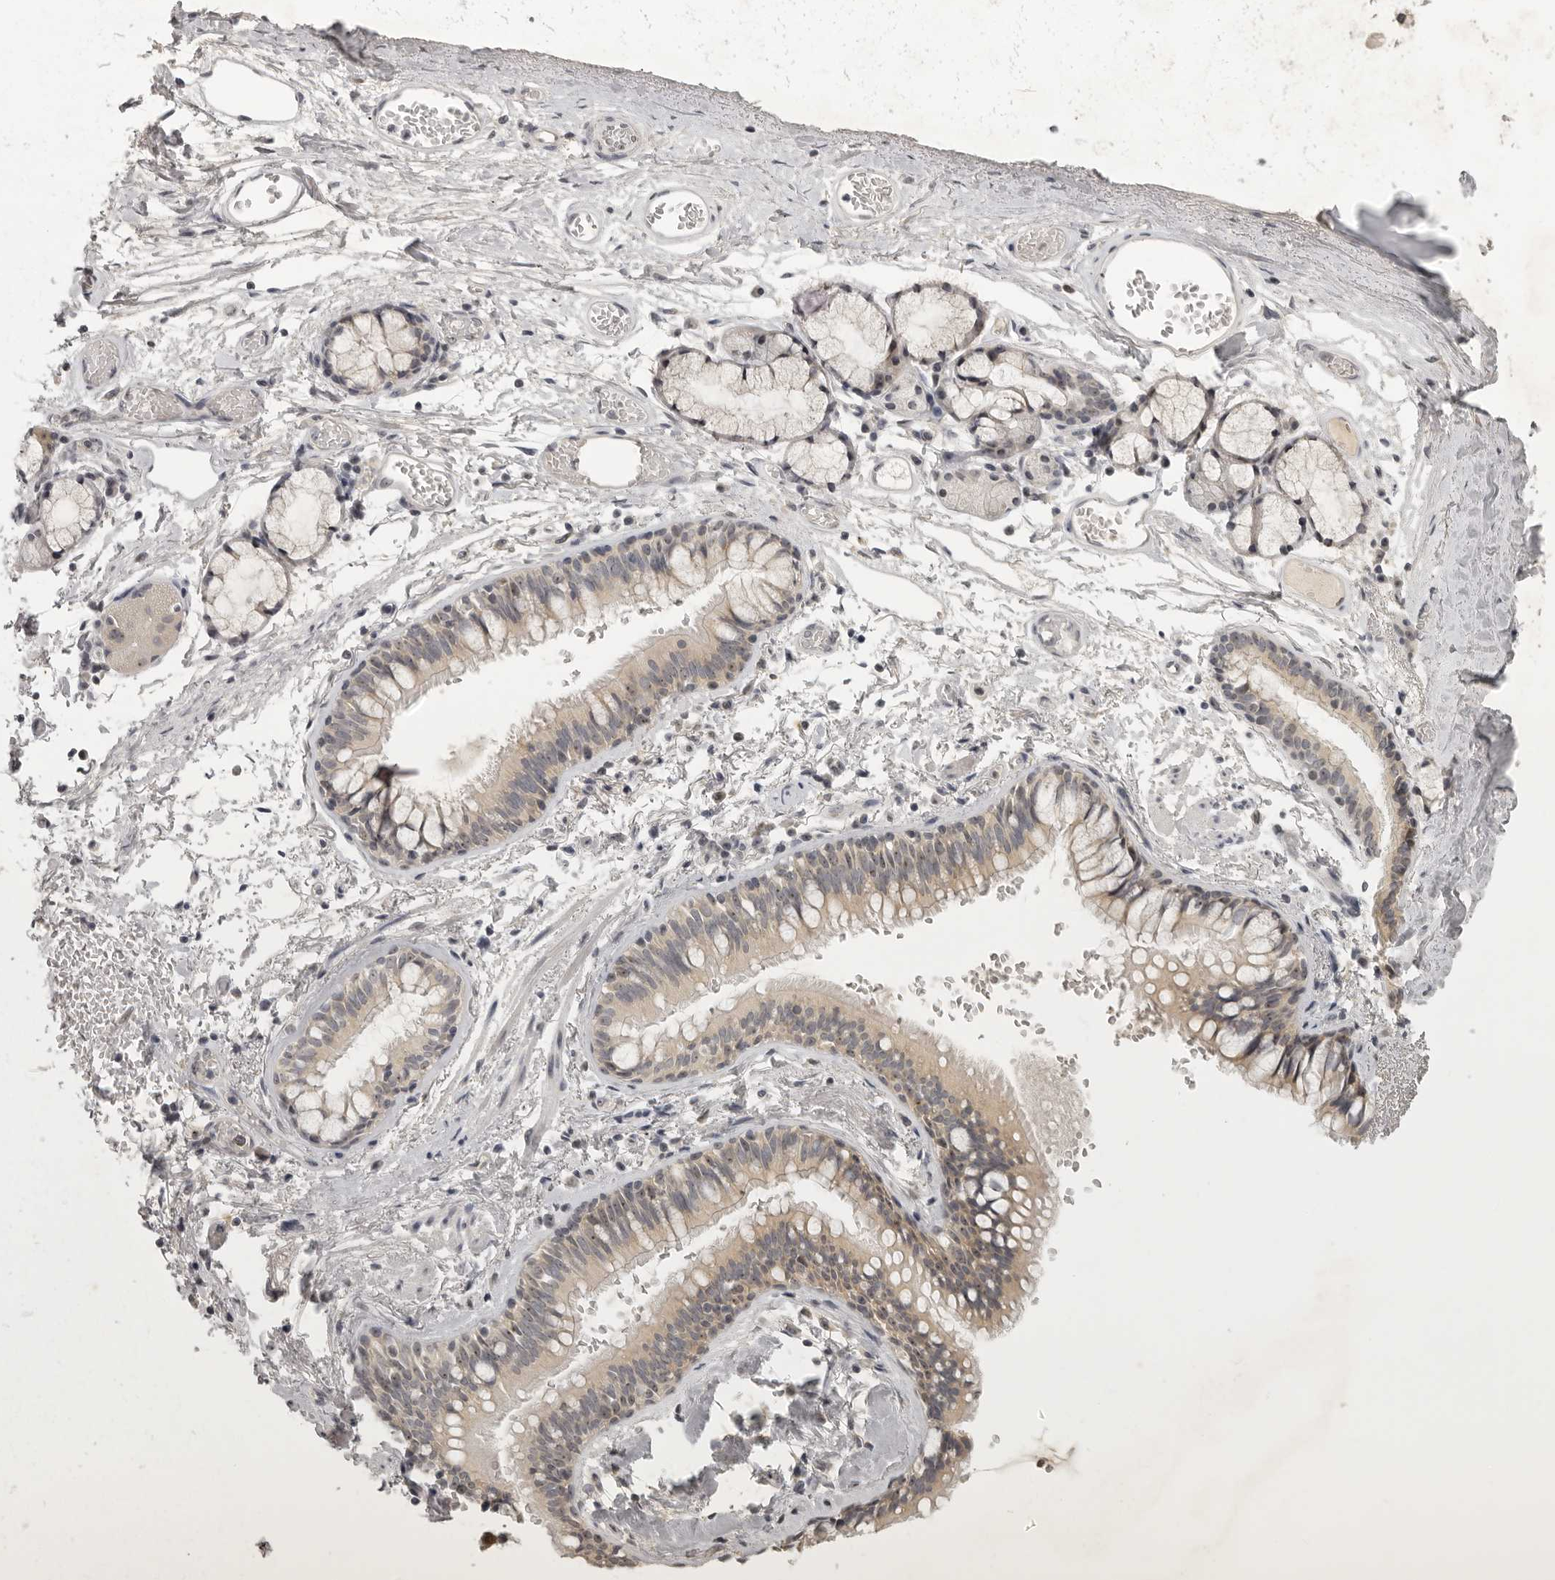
{"staining": {"intensity": "weak", "quantity": ">75%", "location": "nuclear"}, "tissue": "adipose tissue", "cell_type": "Adipocytes", "image_type": "normal", "snomed": [{"axis": "morphology", "description": "Normal tissue, NOS"}, {"axis": "topography", "description": "Cartilage tissue"}, {"axis": "topography", "description": "Bronchus"}], "caption": "A brown stain shows weak nuclear positivity of a protein in adipocytes of normal adipose tissue.", "gene": "MRTO4", "patient": {"sex": "female", "age": 73}}